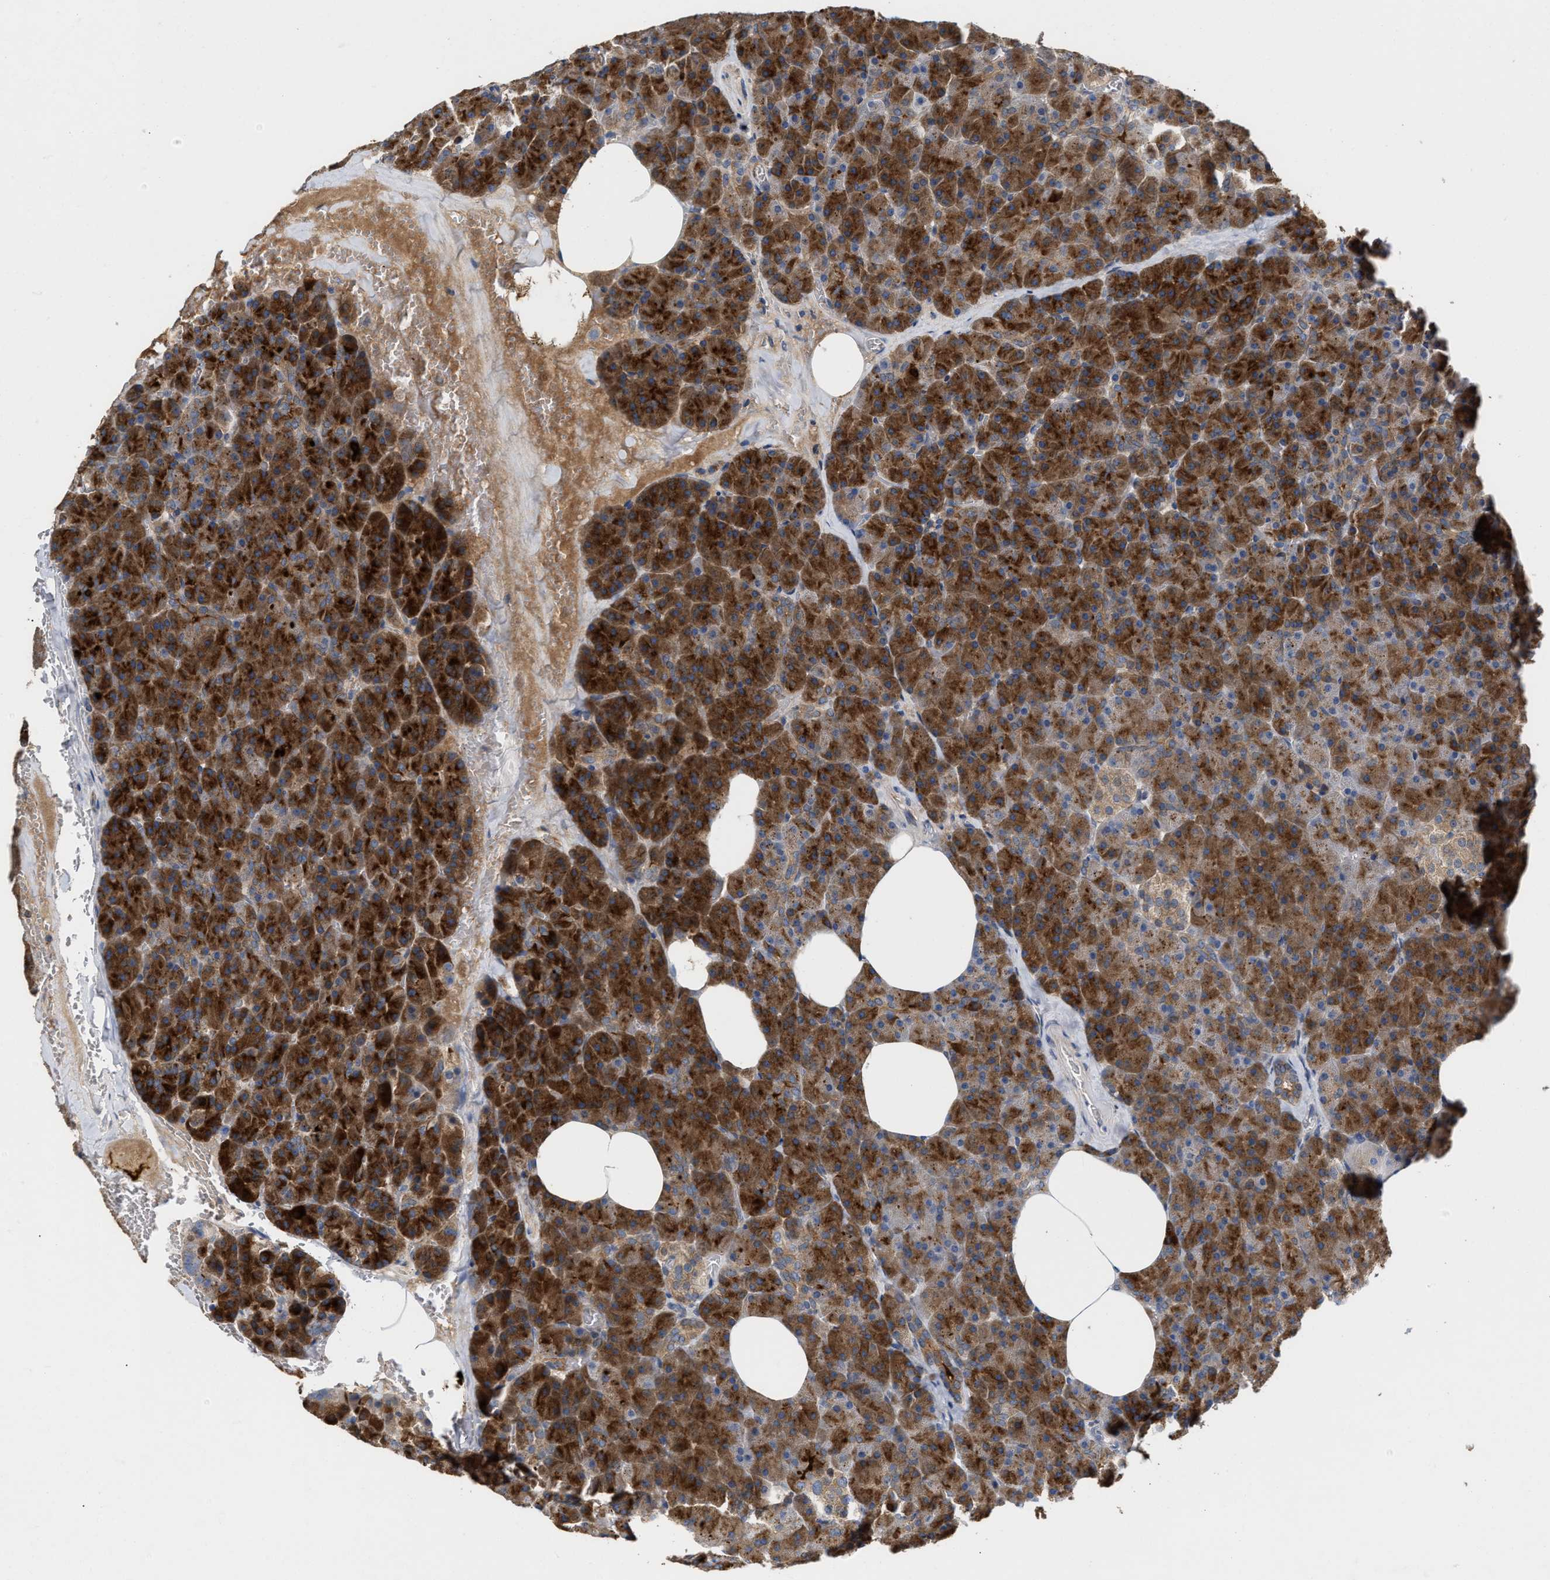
{"staining": {"intensity": "strong", "quantity": ">75%", "location": "cytoplasmic/membranous"}, "tissue": "pancreas", "cell_type": "Exocrine glandular cells", "image_type": "normal", "snomed": [{"axis": "morphology", "description": "Normal tissue, NOS"}, {"axis": "topography", "description": "Pancreas"}], "caption": "A high amount of strong cytoplasmic/membranous positivity is identified in about >75% of exocrine glandular cells in normal pancreas. (DAB (3,3'-diaminobenzidine) = brown stain, brightfield microscopy at high magnification).", "gene": "BBLN", "patient": {"sex": "female", "age": 35}}